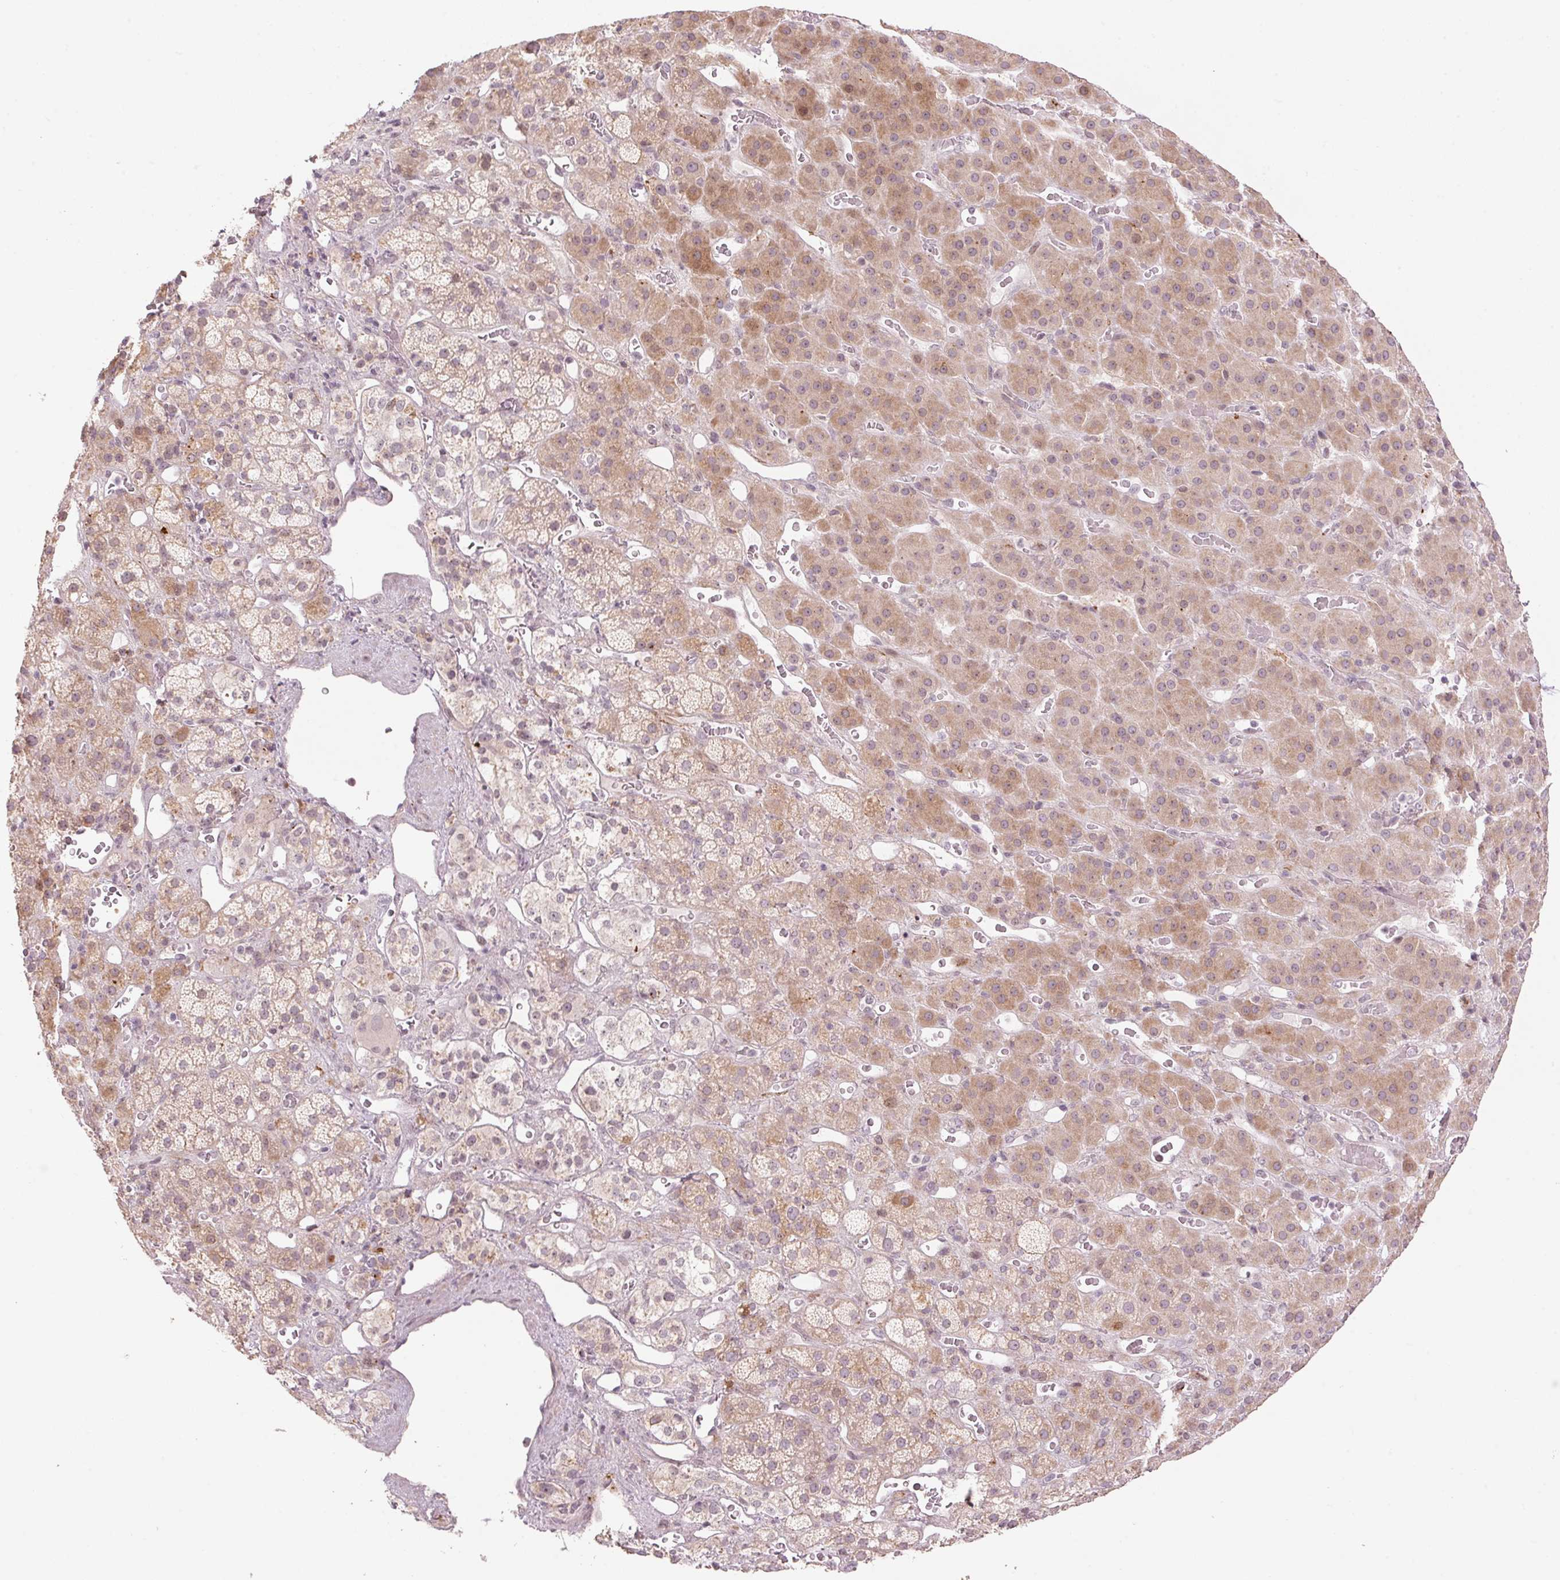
{"staining": {"intensity": "weak", "quantity": ">75%", "location": "cytoplasmic/membranous"}, "tissue": "adrenal gland", "cell_type": "Glandular cells", "image_type": "normal", "snomed": [{"axis": "morphology", "description": "Normal tissue, NOS"}, {"axis": "topography", "description": "Adrenal gland"}], "caption": "Protein staining of normal adrenal gland displays weak cytoplasmic/membranous positivity in approximately >75% of glandular cells.", "gene": "TMED6", "patient": {"sex": "male", "age": 57}}